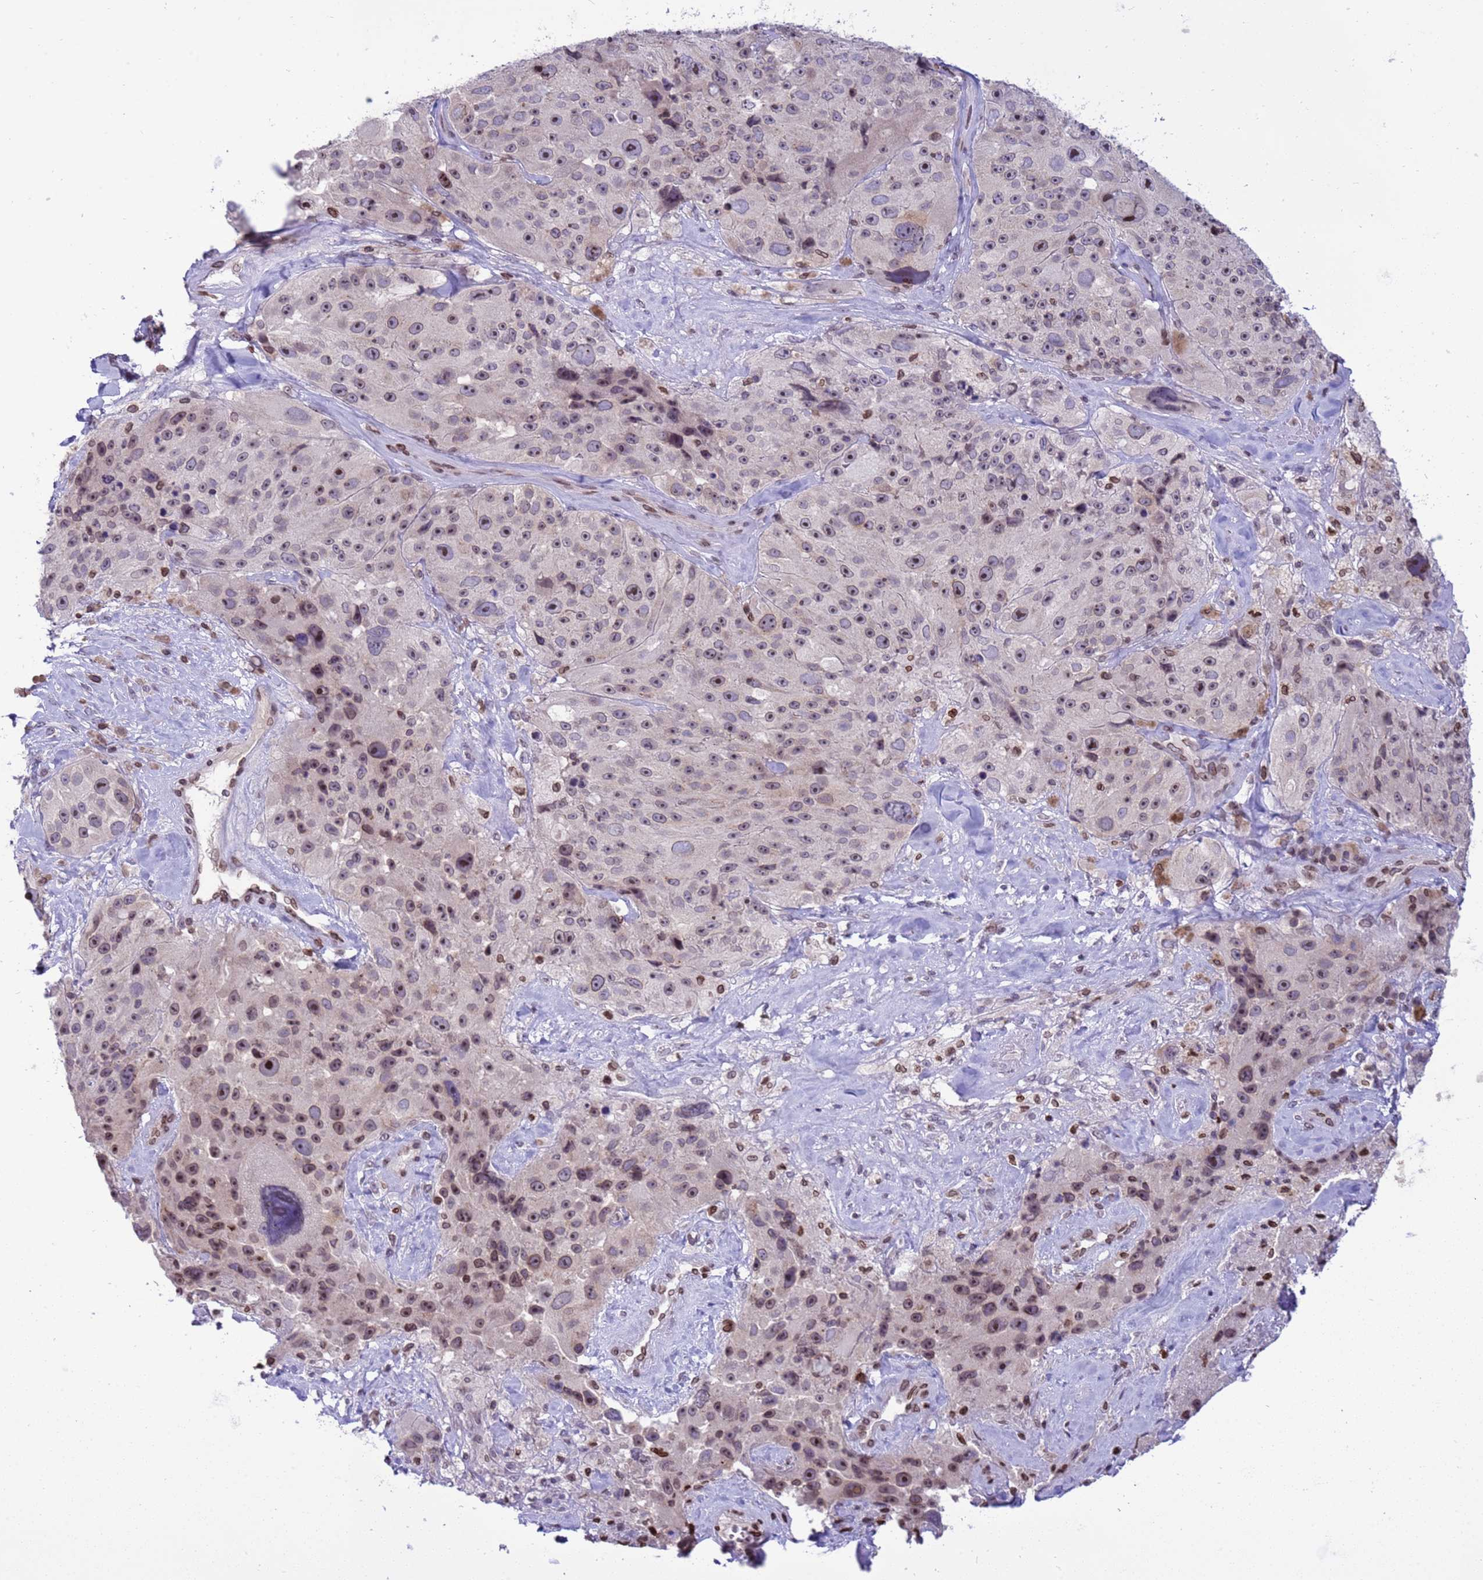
{"staining": {"intensity": "moderate", "quantity": ">75%", "location": "nuclear"}, "tissue": "melanoma", "cell_type": "Tumor cells", "image_type": "cancer", "snomed": [{"axis": "morphology", "description": "Malignant melanoma, Metastatic site"}, {"axis": "topography", "description": "Lymph node"}], "caption": "Malignant melanoma (metastatic site) stained with DAB (3,3'-diaminobenzidine) immunohistochemistry (IHC) shows medium levels of moderate nuclear expression in approximately >75% of tumor cells.", "gene": "DHX37", "patient": {"sex": "male", "age": 62}}